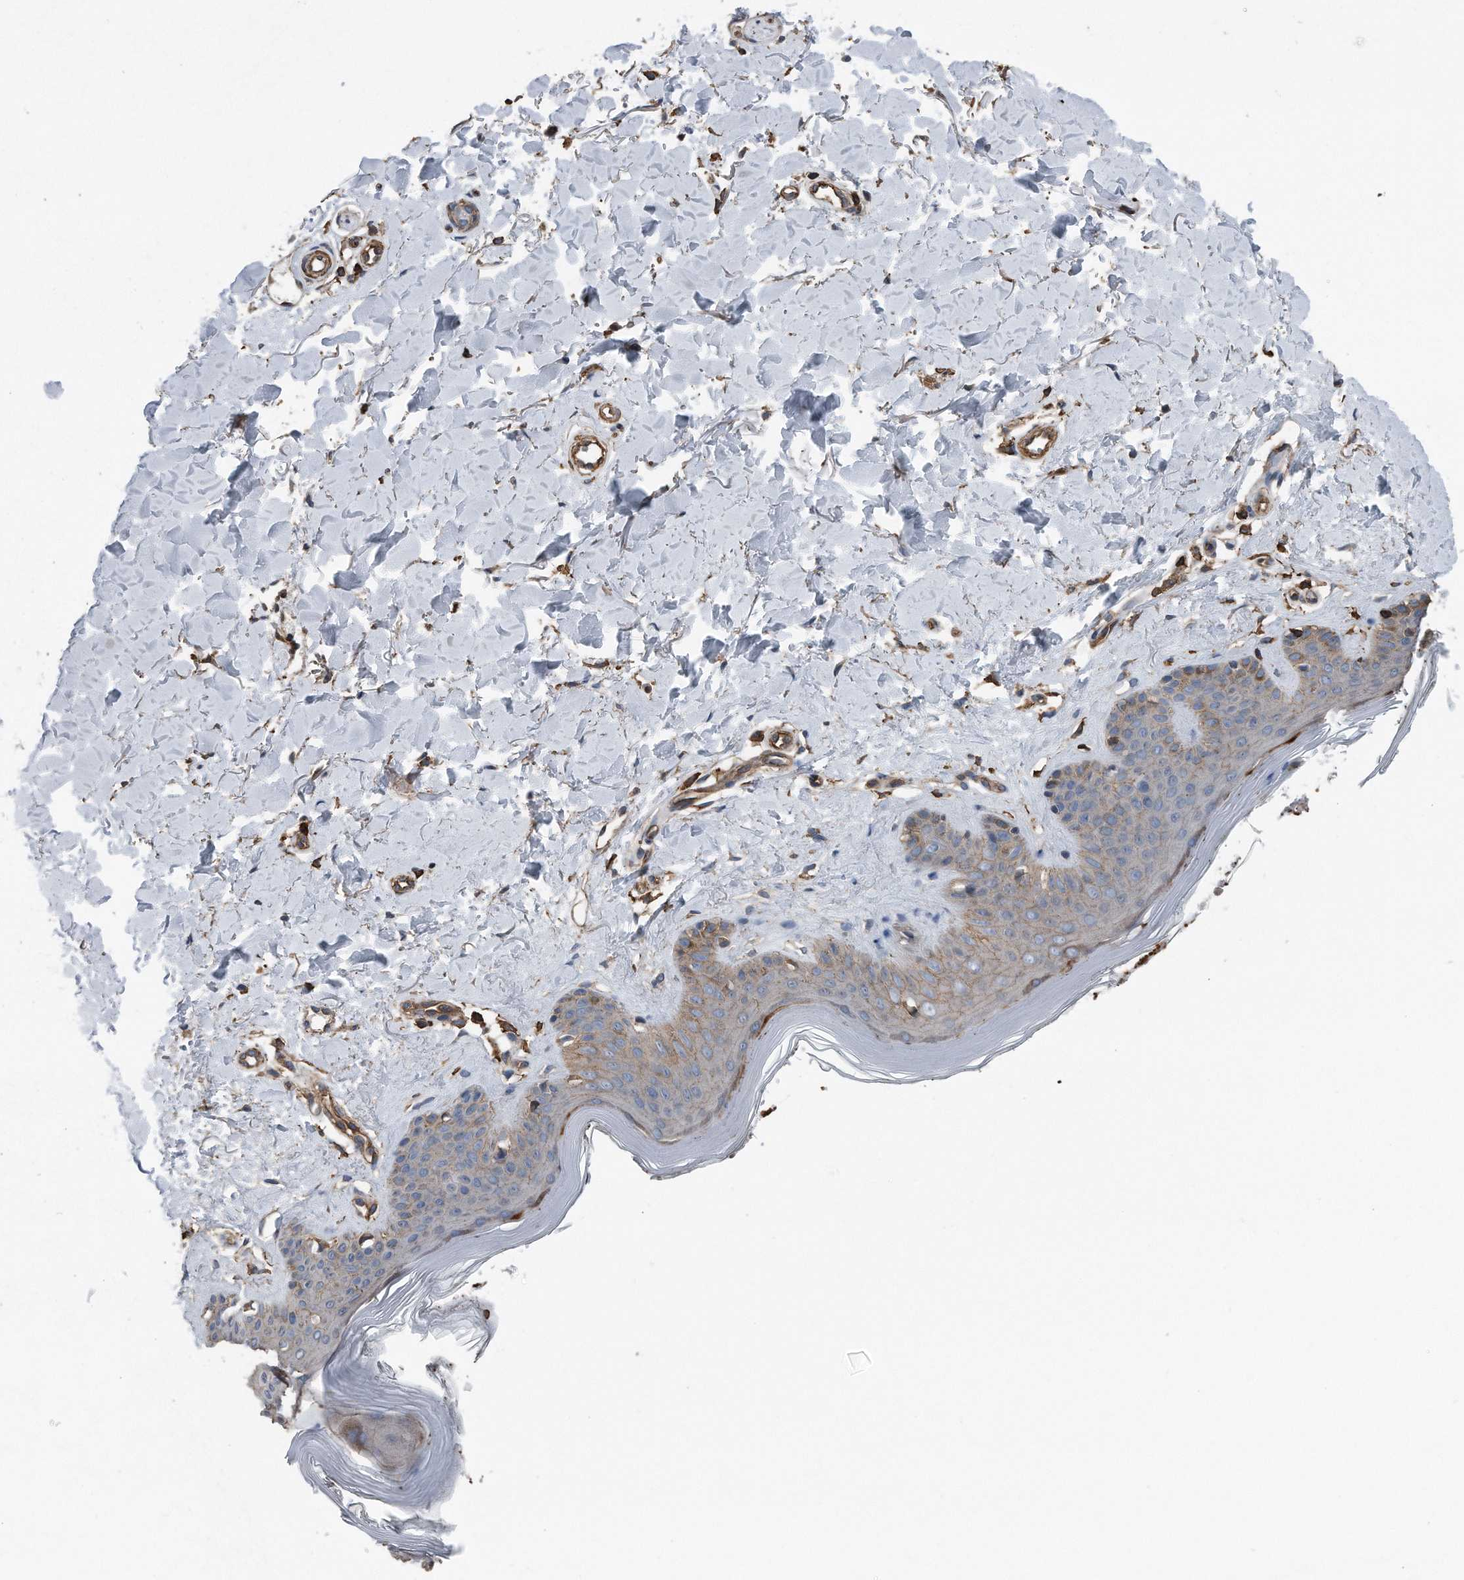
{"staining": {"intensity": "strong", "quantity": ">75%", "location": "cytoplasmic/membranous"}, "tissue": "skin", "cell_type": "Fibroblasts", "image_type": "normal", "snomed": [{"axis": "morphology", "description": "Normal tissue, NOS"}, {"axis": "topography", "description": "Skin"}], "caption": "Skin was stained to show a protein in brown. There is high levels of strong cytoplasmic/membranous expression in about >75% of fibroblasts. (brown staining indicates protein expression, while blue staining denotes nuclei).", "gene": "RSPO3", "patient": {"sex": "female", "age": 64}}